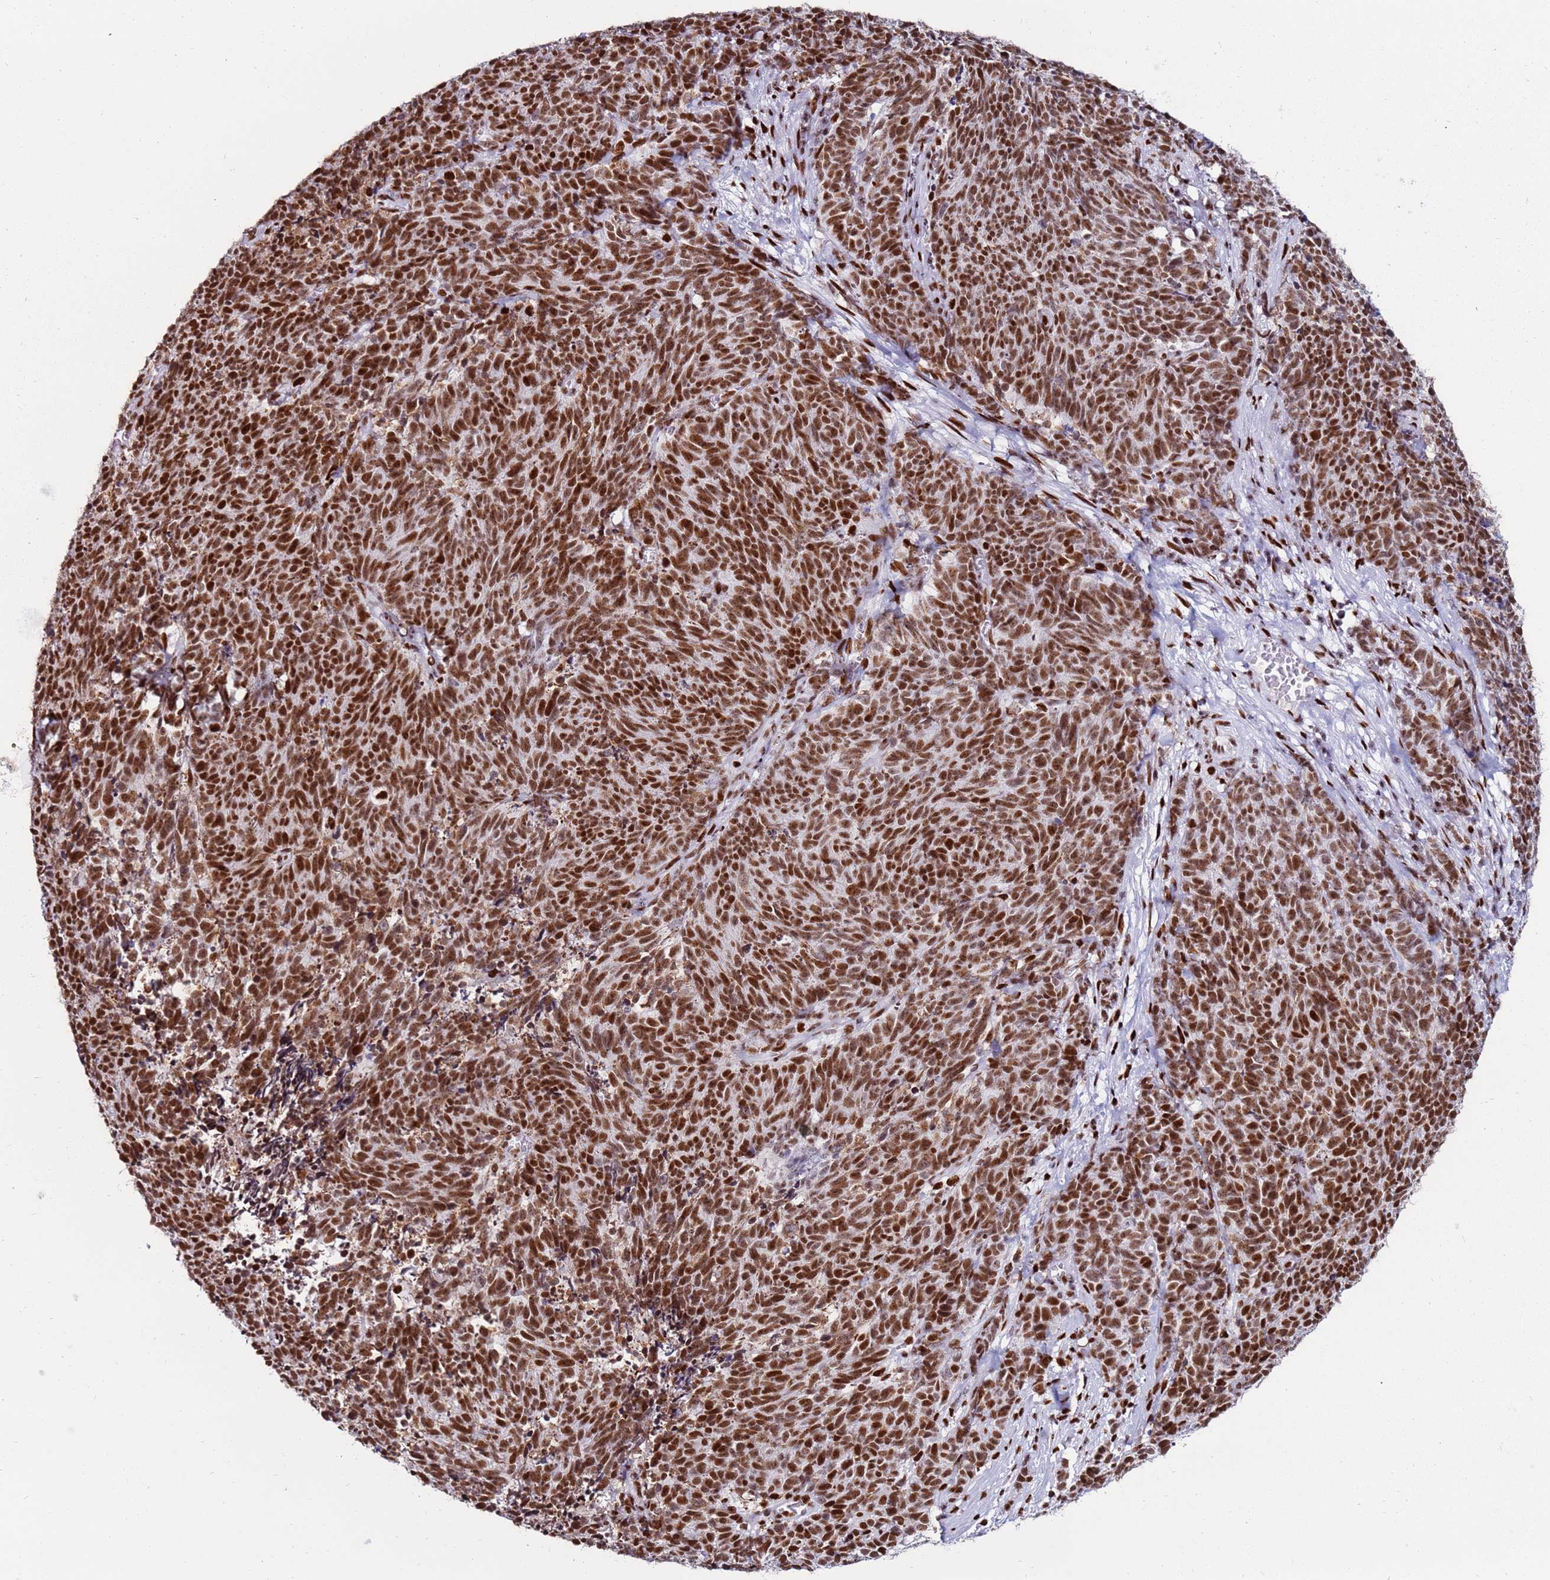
{"staining": {"intensity": "strong", "quantity": ">75%", "location": "nuclear"}, "tissue": "cervical cancer", "cell_type": "Tumor cells", "image_type": "cancer", "snomed": [{"axis": "morphology", "description": "Squamous cell carcinoma, NOS"}, {"axis": "topography", "description": "Cervix"}], "caption": "Immunohistochemistry (IHC) image of human cervical squamous cell carcinoma stained for a protein (brown), which demonstrates high levels of strong nuclear staining in about >75% of tumor cells.", "gene": "KPNA4", "patient": {"sex": "female", "age": 29}}